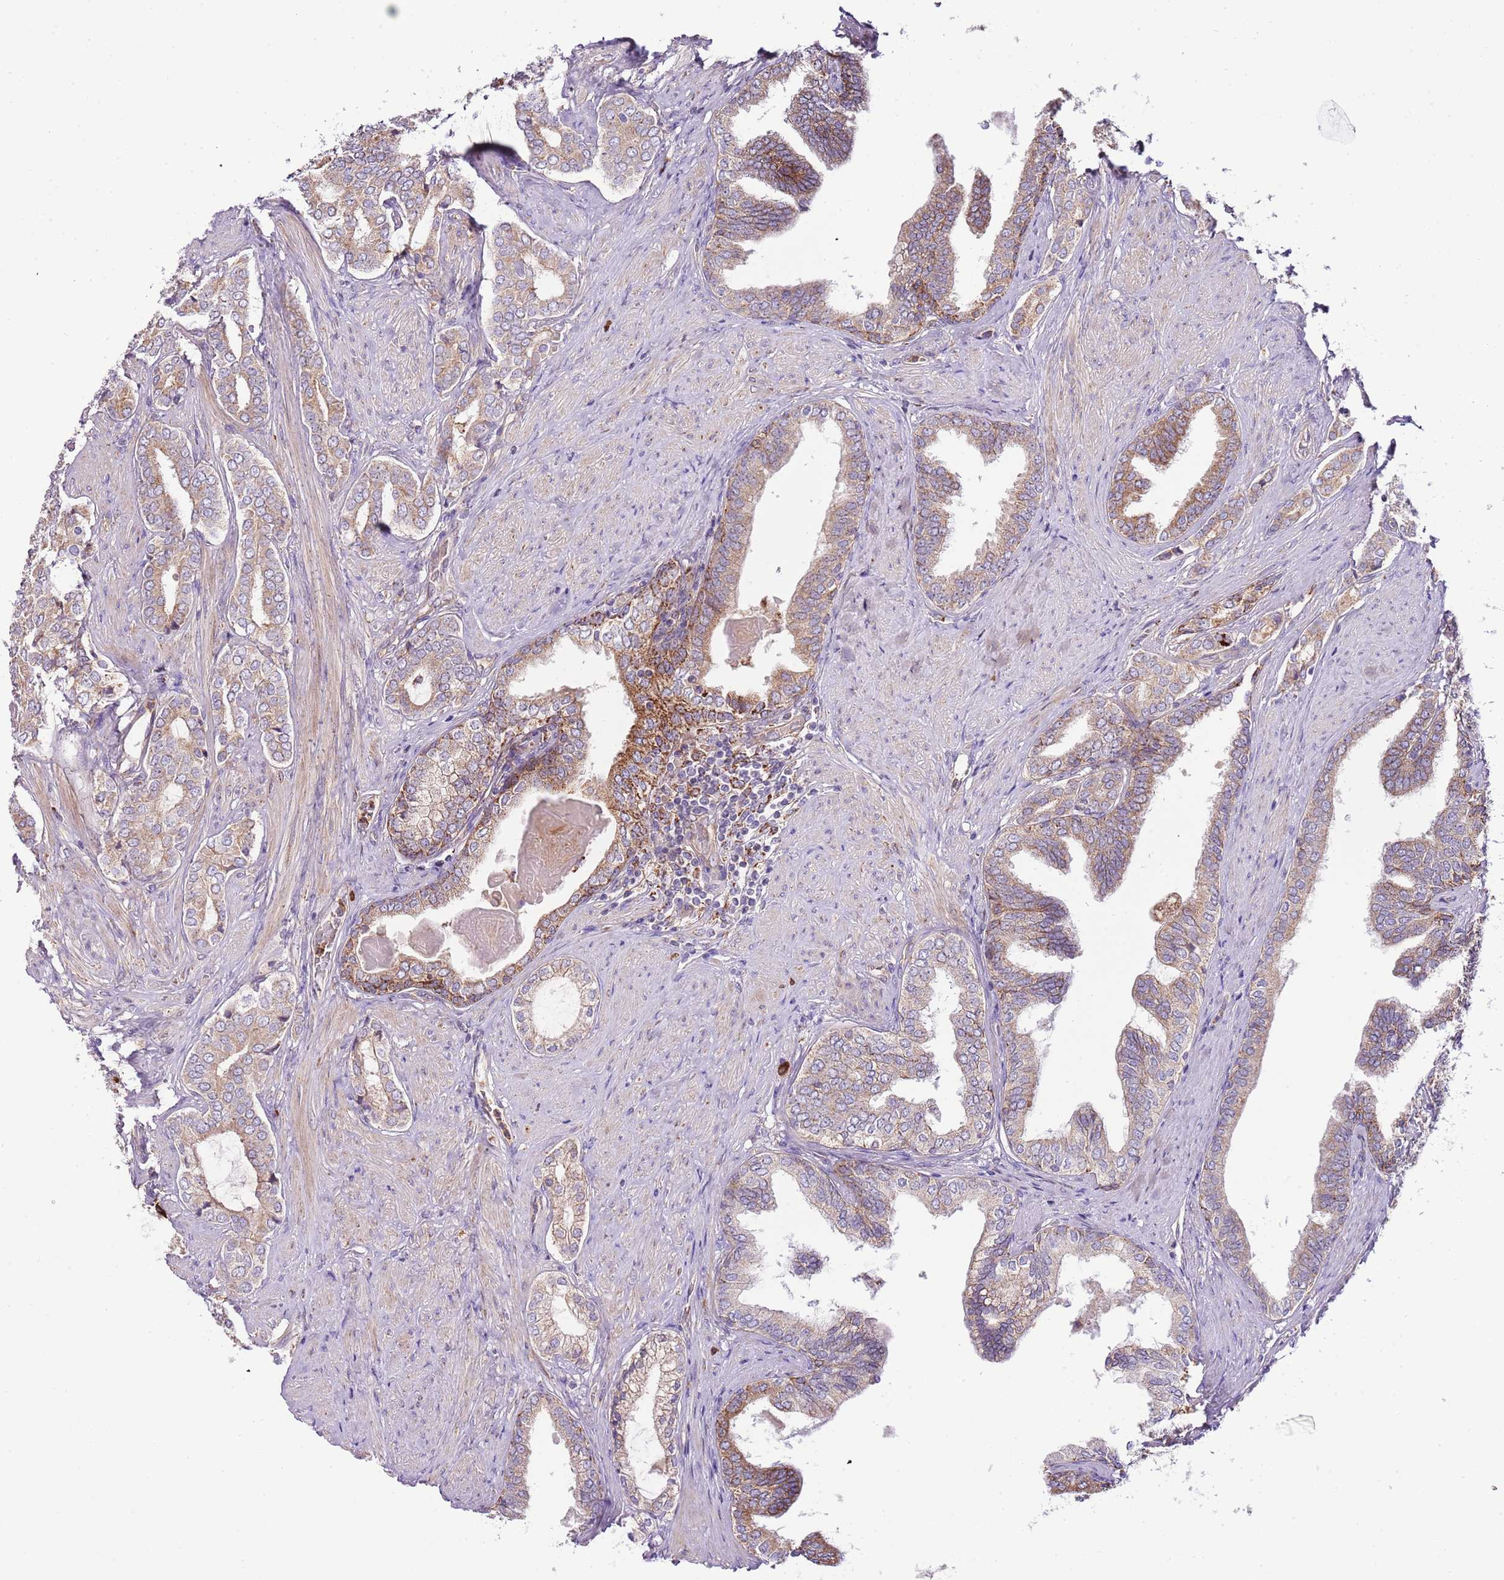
{"staining": {"intensity": "weak", "quantity": ">75%", "location": "cytoplasmic/membranous"}, "tissue": "prostate cancer", "cell_type": "Tumor cells", "image_type": "cancer", "snomed": [{"axis": "morphology", "description": "Adenocarcinoma, High grade"}, {"axis": "topography", "description": "Prostate"}], "caption": "Prostate cancer (adenocarcinoma (high-grade)) stained with a protein marker exhibits weak staining in tumor cells.", "gene": "DOCK6", "patient": {"sex": "male", "age": 71}}